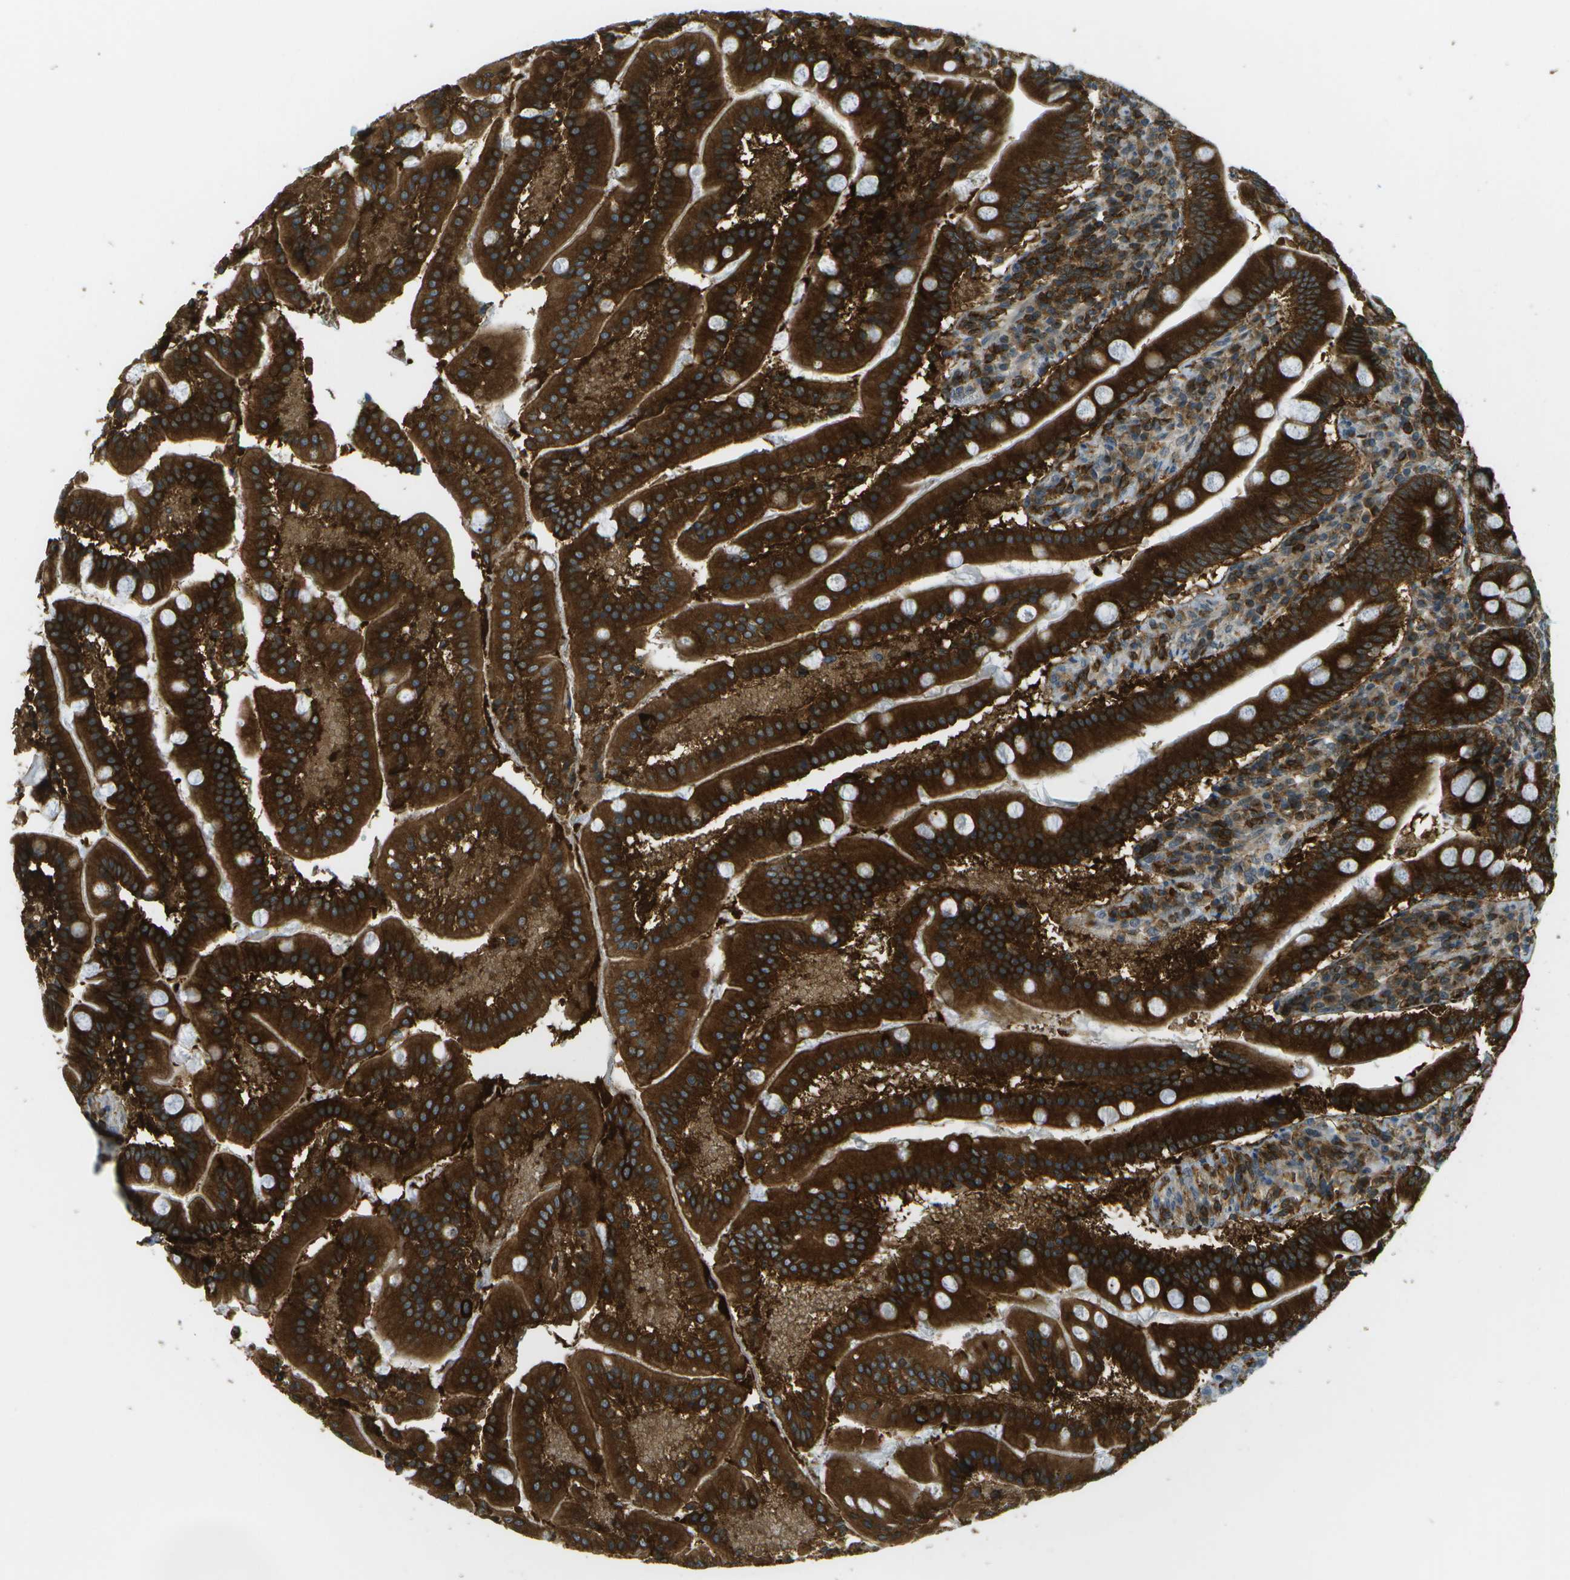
{"staining": {"intensity": "strong", "quantity": ">75%", "location": "cytoplasmic/membranous"}, "tissue": "duodenum", "cell_type": "Glandular cells", "image_type": "normal", "snomed": [{"axis": "morphology", "description": "Normal tissue, NOS"}, {"axis": "topography", "description": "Duodenum"}], "caption": "A micrograph of duodenum stained for a protein shows strong cytoplasmic/membranous brown staining in glandular cells. The protein is shown in brown color, while the nuclei are stained blue.", "gene": "TMTC1", "patient": {"sex": "male", "age": 50}}